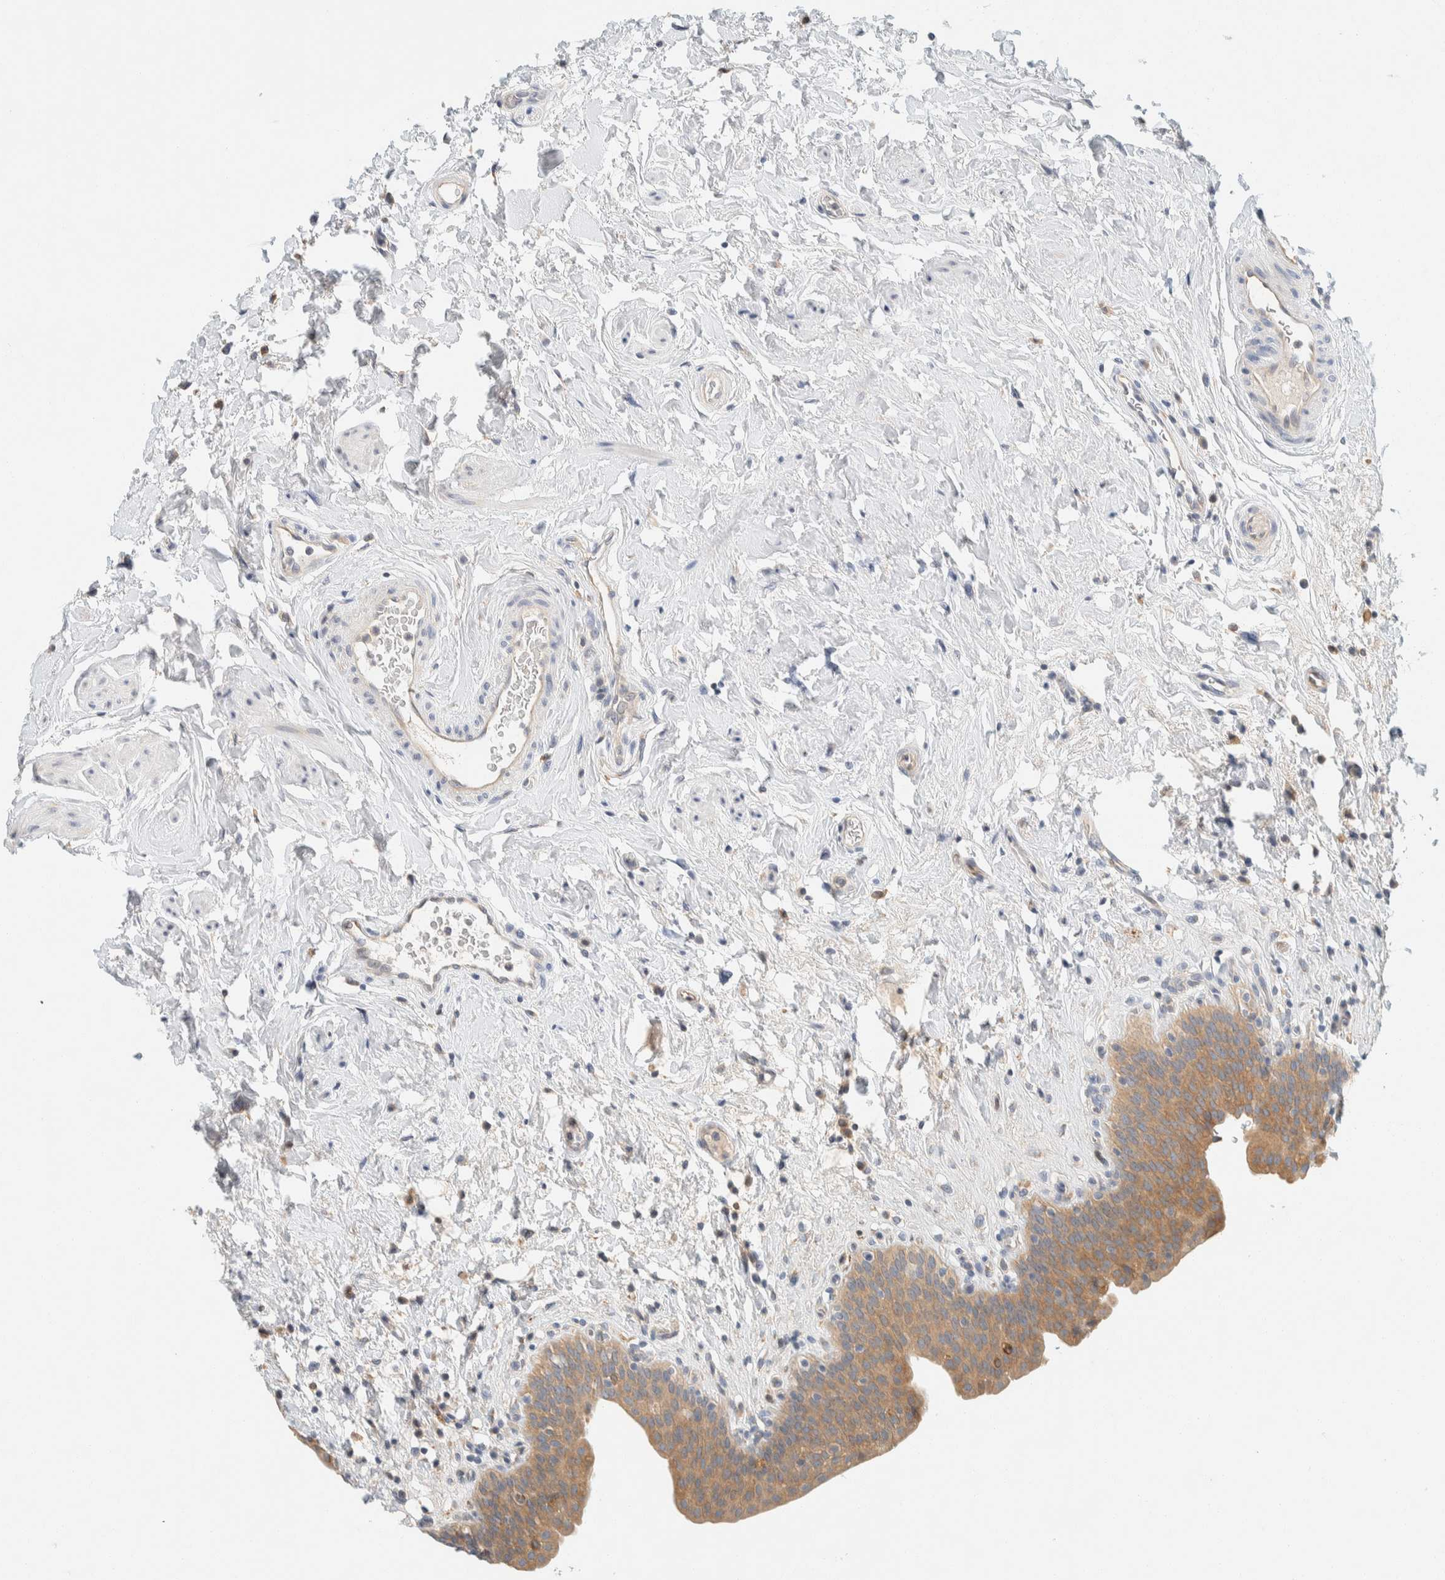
{"staining": {"intensity": "moderate", "quantity": ">75%", "location": "cytoplasmic/membranous"}, "tissue": "urinary bladder", "cell_type": "Urothelial cells", "image_type": "normal", "snomed": [{"axis": "morphology", "description": "Normal tissue, NOS"}, {"axis": "topography", "description": "Urinary bladder"}], "caption": "The histopathology image exhibits immunohistochemical staining of benign urinary bladder. There is moderate cytoplasmic/membranous positivity is seen in approximately >75% of urothelial cells. (IHC, brightfield microscopy, high magnification).", "gene": "SUMF2", "patient": {"sex": "male", "age": 83}}